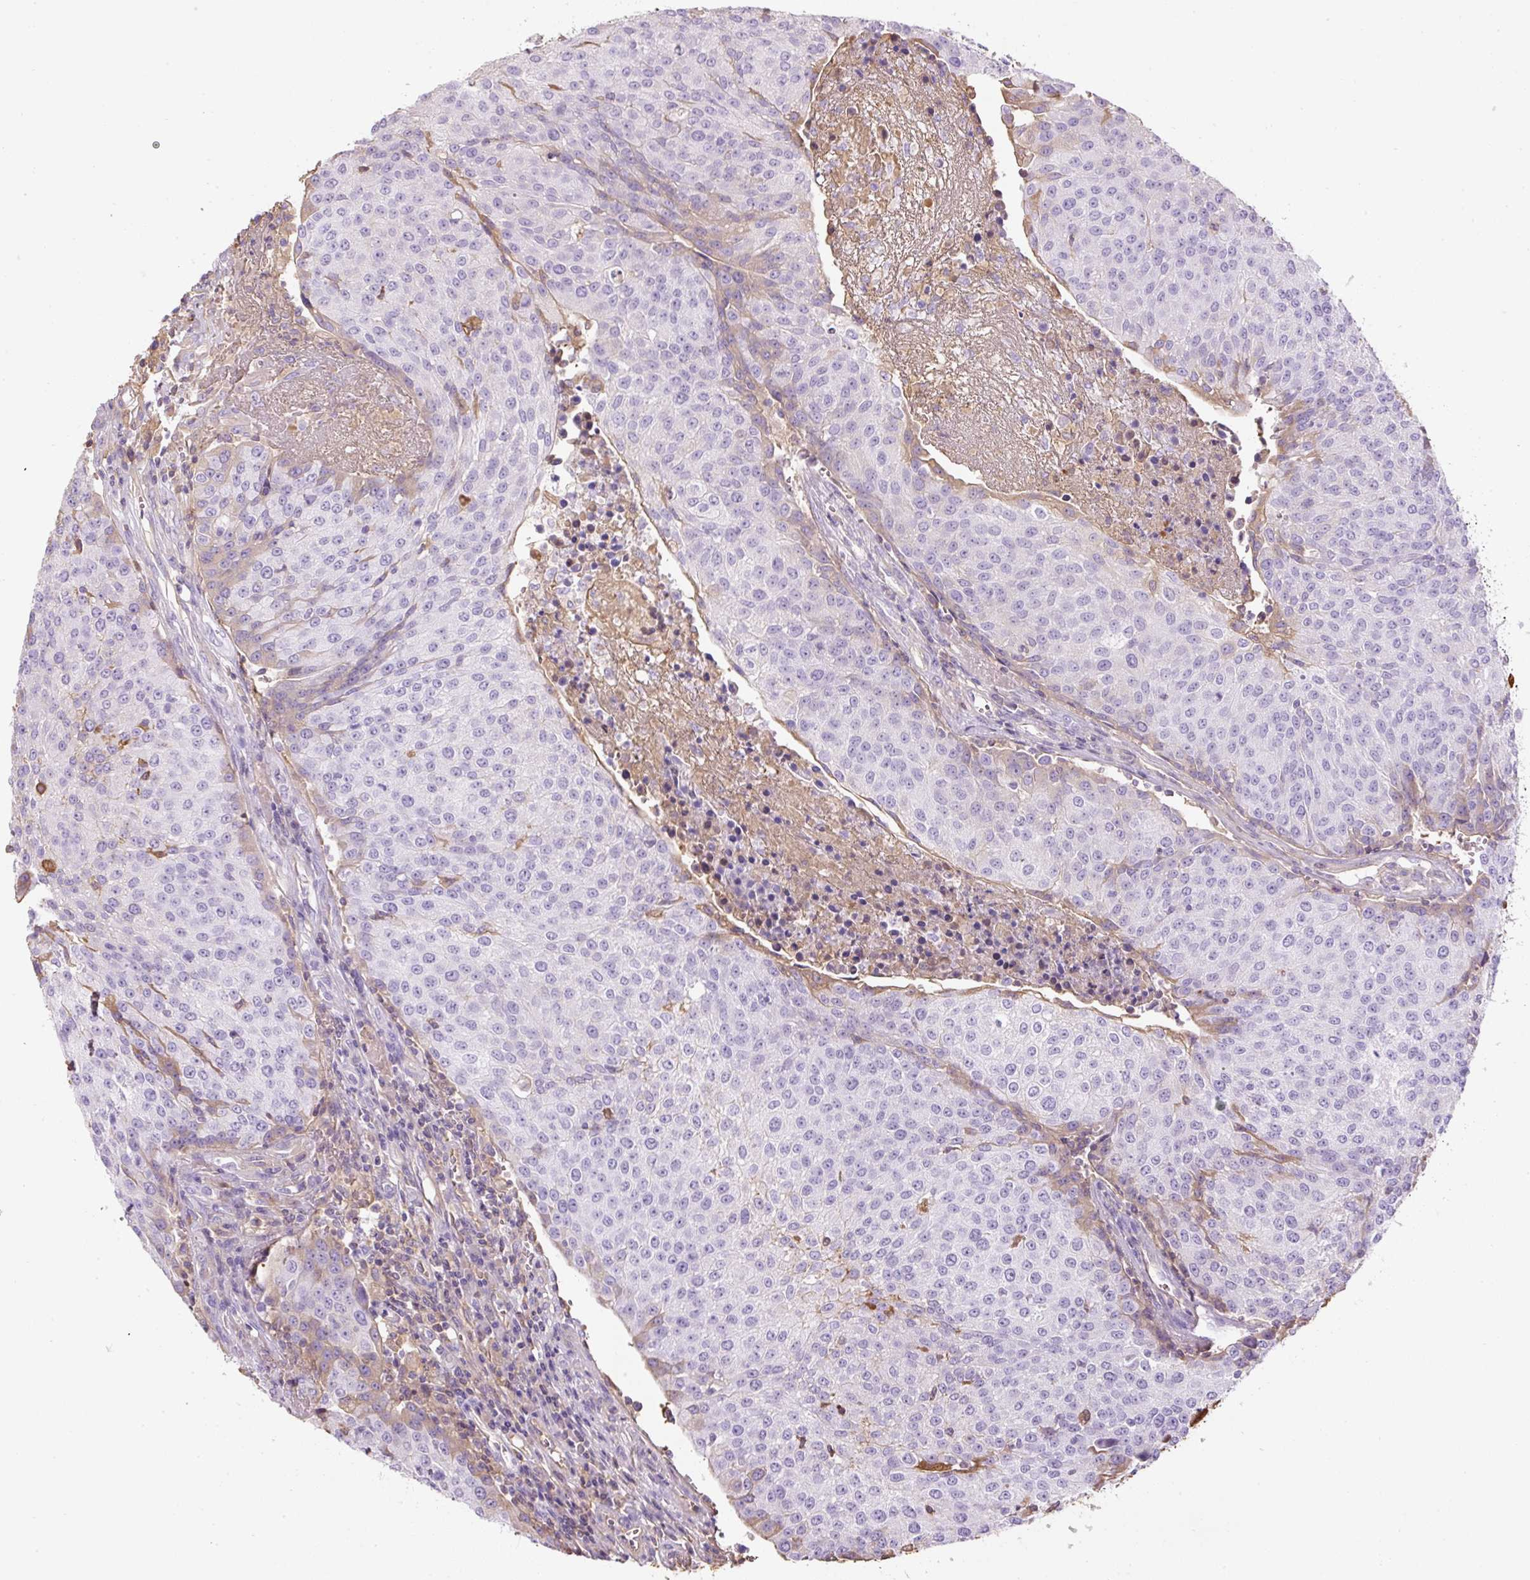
{"staining": {"intensity": "negative", "quantity": "none", "location": "none"}, "tissue": "urothelial cancer", "cell_type": "Tumor cells", "image_type": "cancer", "snomed": [{"axis": "morphology", "description": "Urothelial carcinoma, High grade"}, {"axis": "topography", "description": "Urinary bladder"}], "caption": "A high-resolution photomicrograph shows immunohistochemistry (IHC) staining of urothelial carcinoma (high-grade), which reveals no significant staining in tumor cells. The staining was performed using DAB (3,3'-diaminobenzidine) to visualize the protein expression in brown, while the nuclei were stained in blue with hematoxylin (Magnification: 20x).", "gene": "APOA1", "patient": {"sex": "female", "age": 85}}